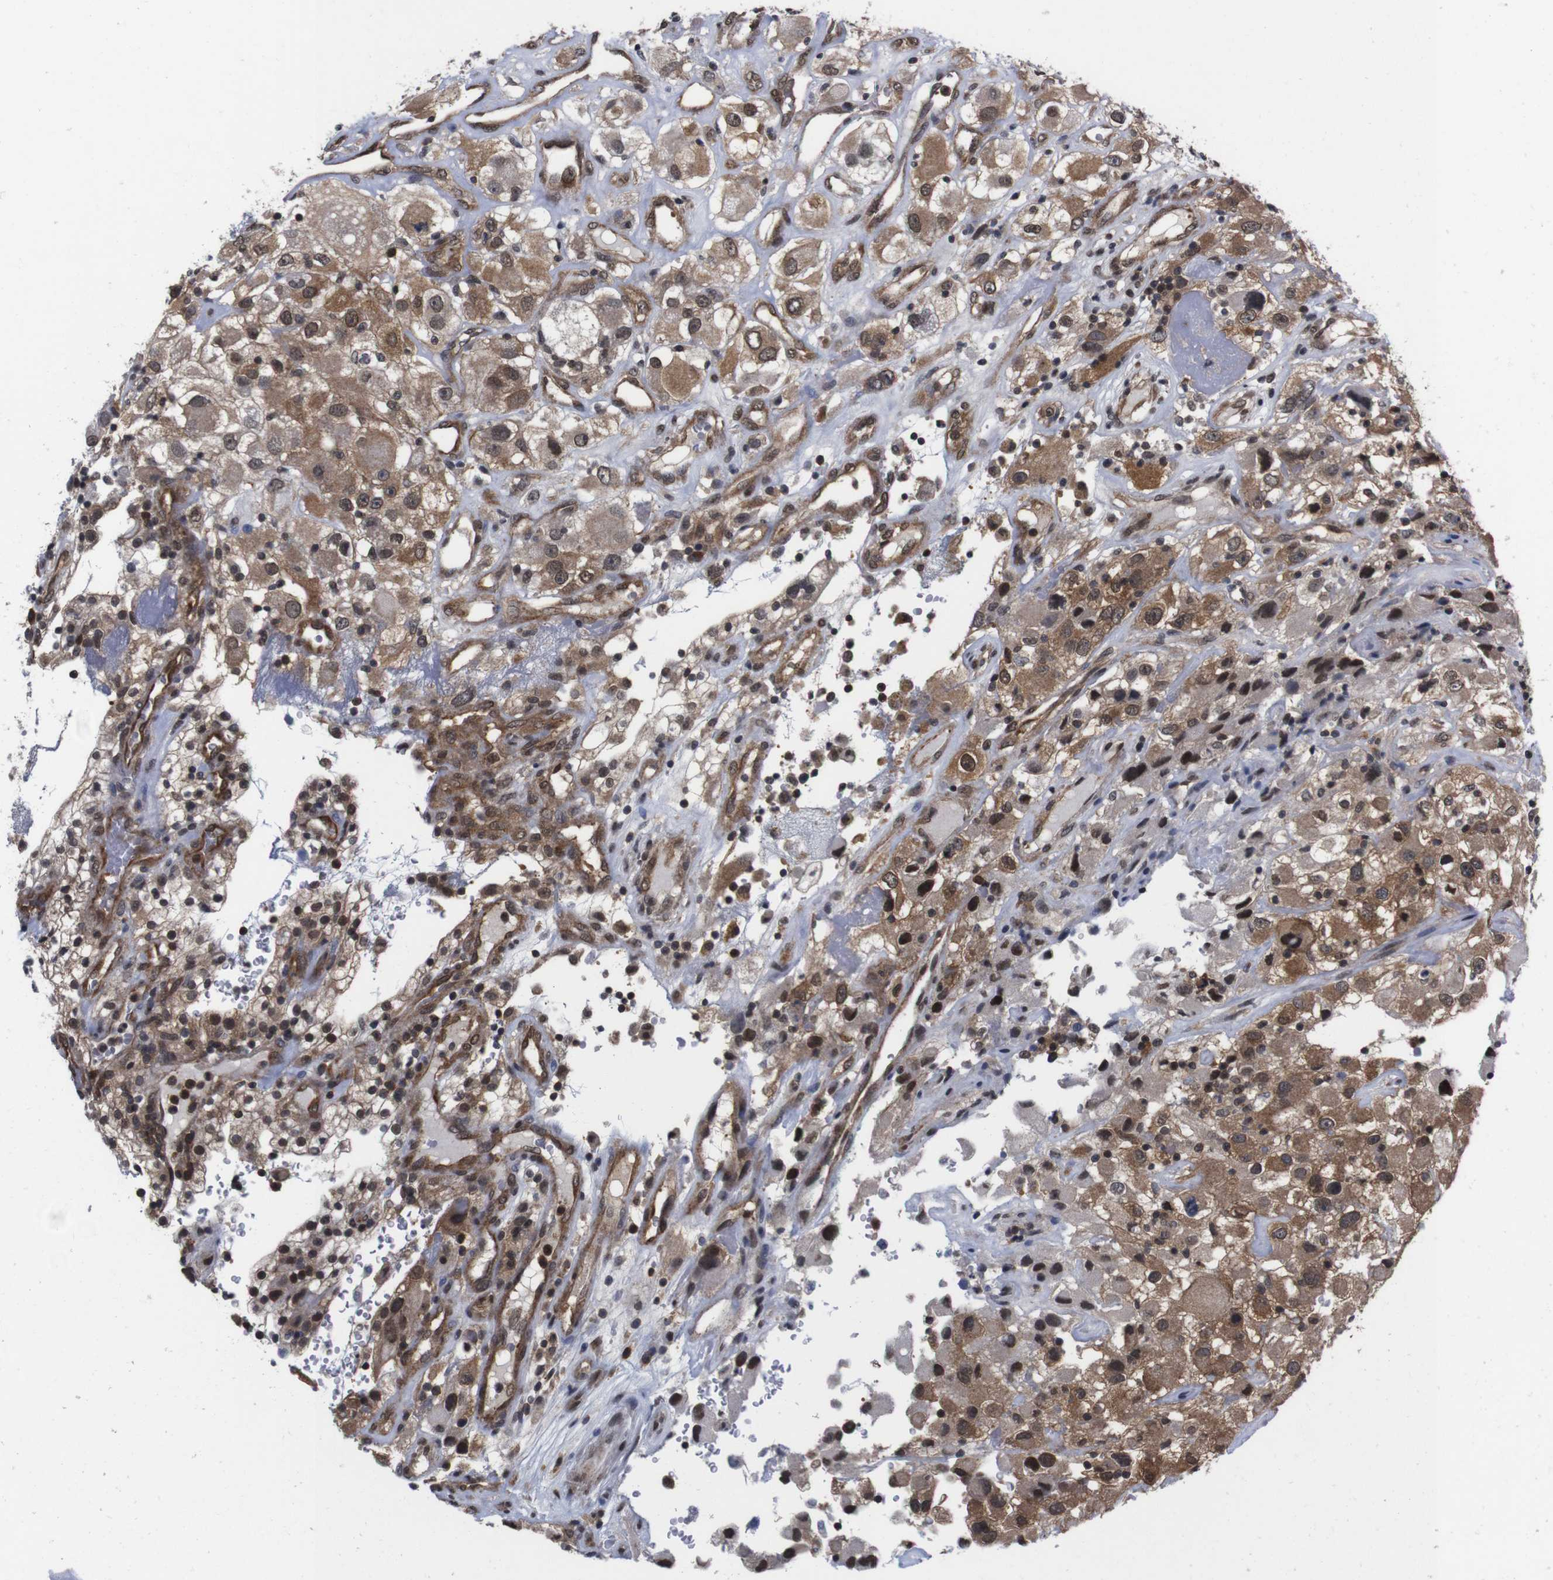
{"staining": {"intensity": "moderate", "quantity": ">75%", "location": "cytoplasmic/membranous,nuclear"}, "tissue": "renal cancer", "cell_type": "Tumor cells", "image_type": "cancer", "snomed": [{"axis": "morphology", "description": "Adenocarcinoma, NOS"}, {"axis": "topography", "description": "Kidney"}], "caption": "Protein staining of renal cancer (adenocarcinoma) tissue displays moderate cytoplasmic/membranous and nuclear staining in about >75% of tumor cells. (Brightfield microscopy of DAB IHC at high magnification).", "gene": "UBQLN2", "patient": {"sex": "female", "age": 52}}